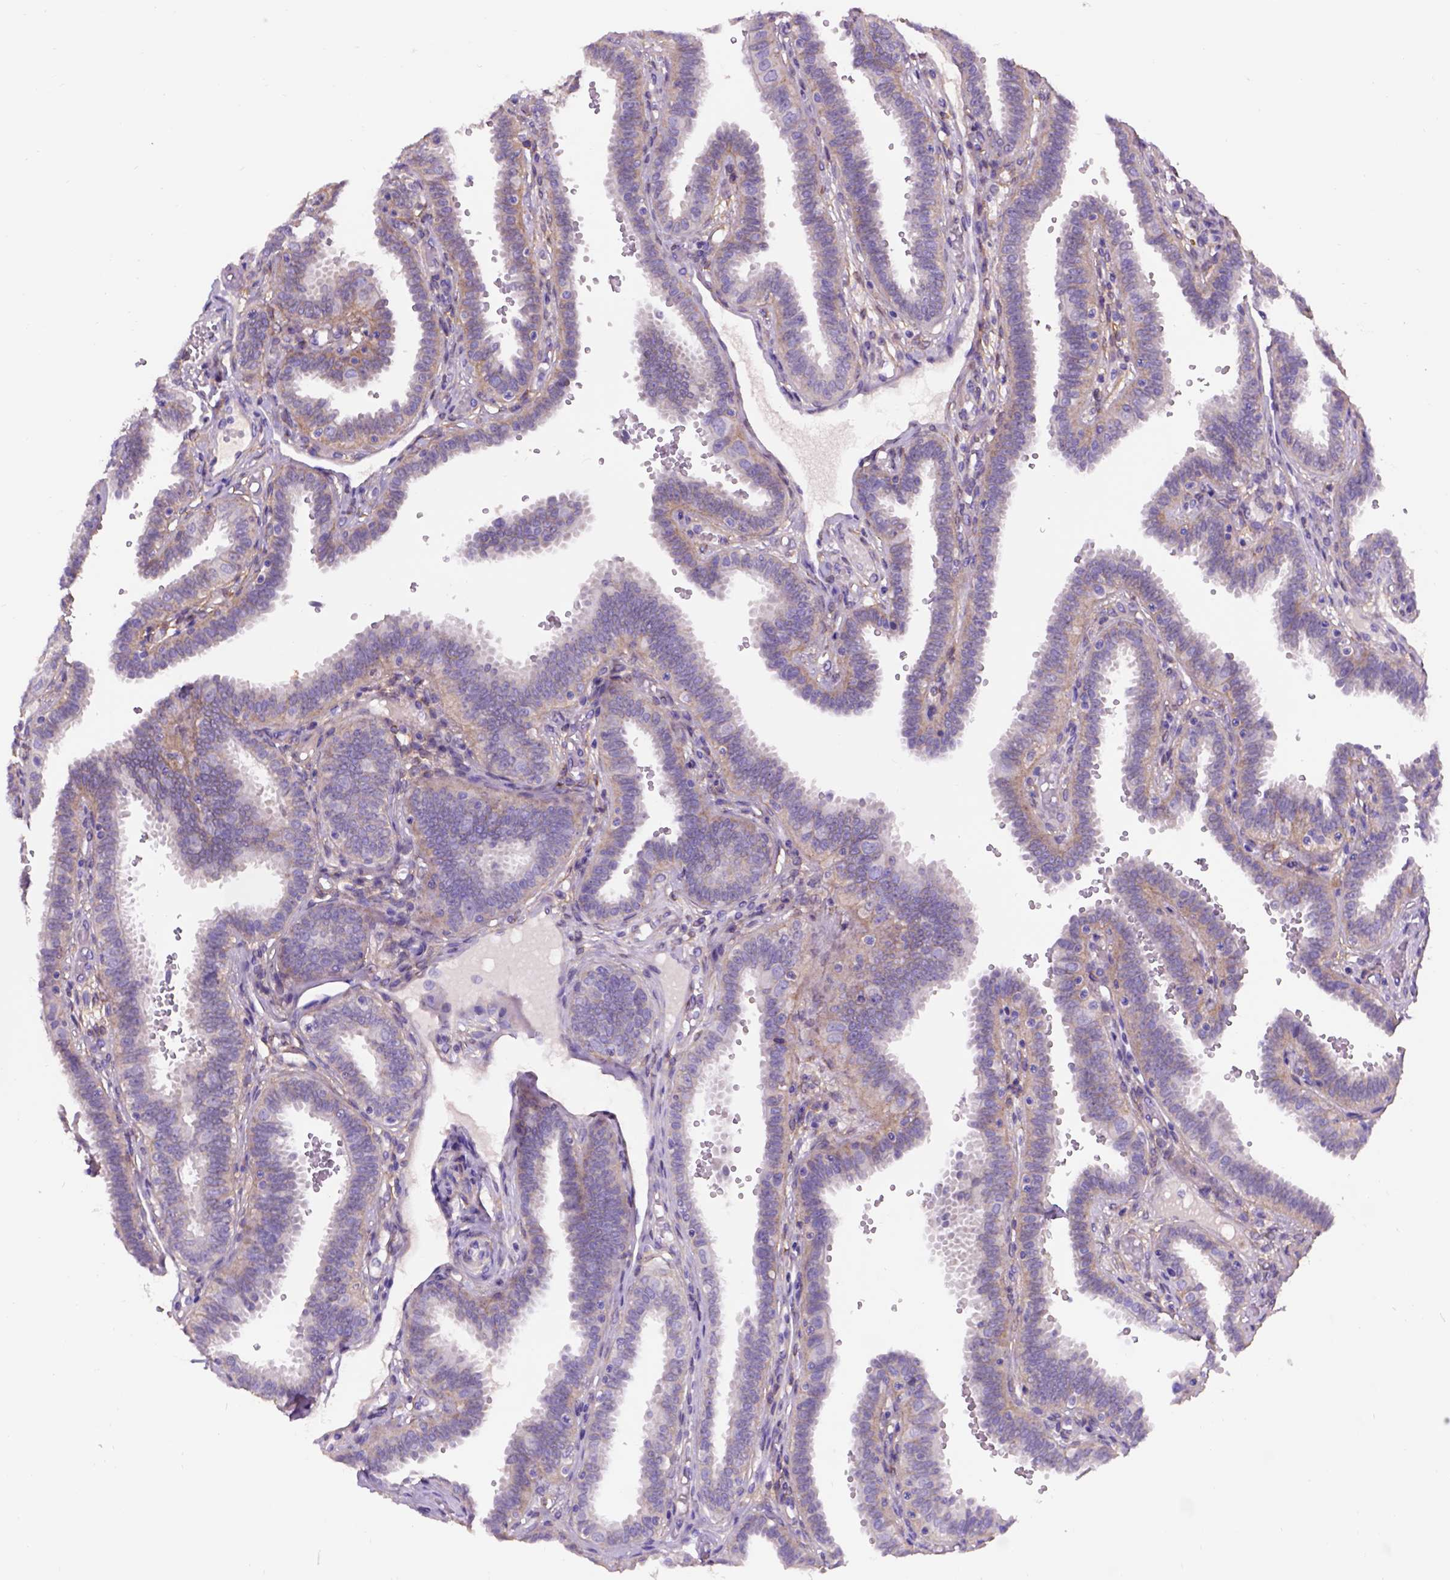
{"staining": {"intensity": "weak", "quantity": ">75%", "location": "cytoplasmic/membranous"}, "tissue": "fallopian tube", "cell_type": "Glandular cells", "image_type": "normal", "snomed": [{"axis": "morphology", "description": "Normal tissue, NOS"}, {"axis": "topography", "description": "Fallopian tube"}], "caption": "Protein analysis of benign fallopian tube reveals weak cytoplasmic/membranous staining in approximately >75% of glandular cells.", "gene": "EGFR", "patient": {"sex": "female", "age": 37}}